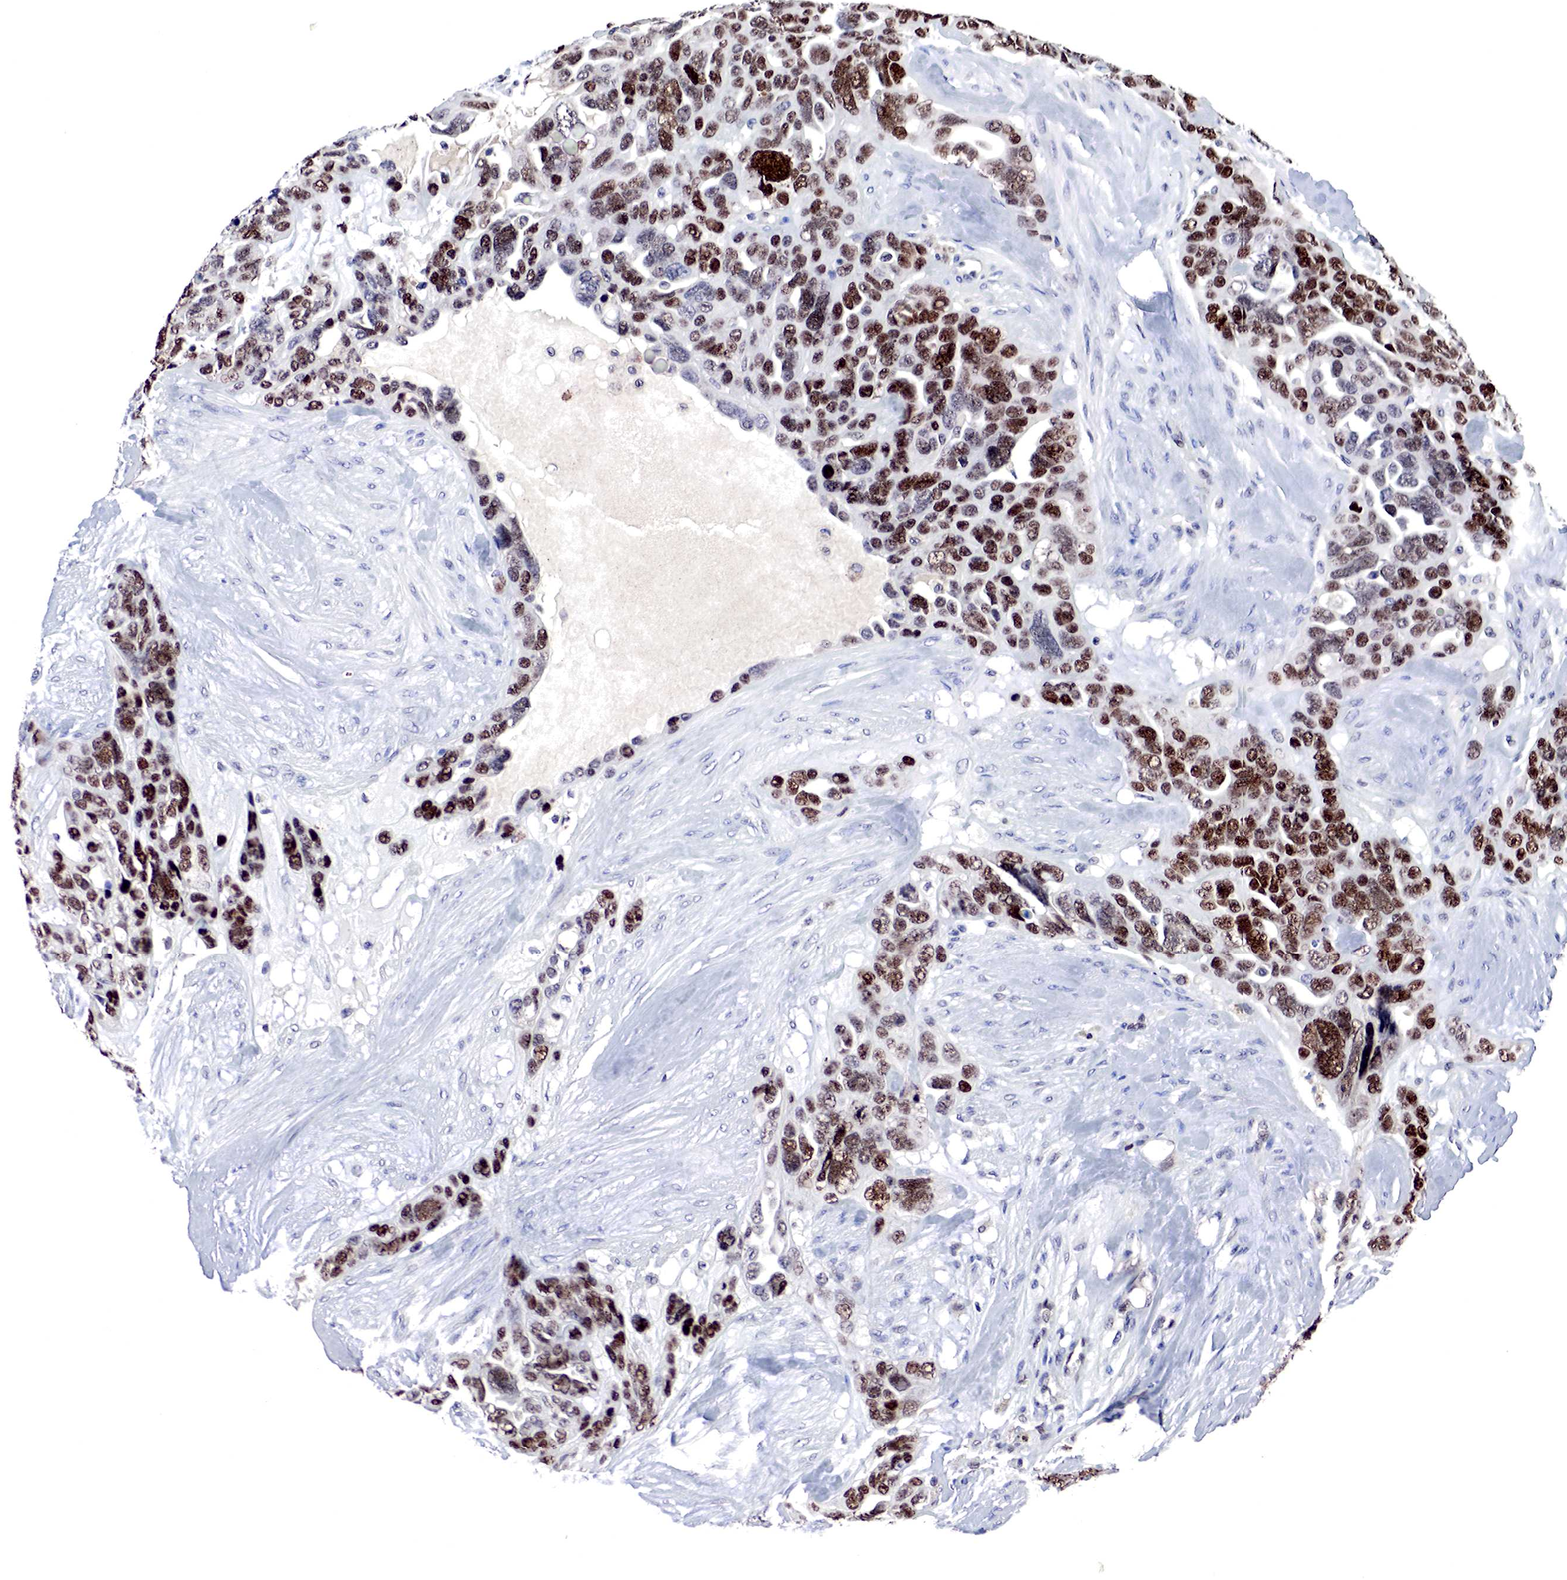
{"staining": {"intensity": "strong", "quantity": ">75%", "location": "nuclear"}, "tissue": "ovarian cancer", "cell_type": "Tumor cells", "image_type": "cancer", "snomed": [{"axis": "morphology", "description": "Cystadenocarcinoma, serous, NOS"}, {"axis": "topography", "description": "Ovary"}], "caption": "Protein staining by IHC exhibits strong nuclear expression in approximately >75% of tumor cells in ovarian cancer.", "gene": "DACH2", "patient": {"sex": "female", "age": 63}}